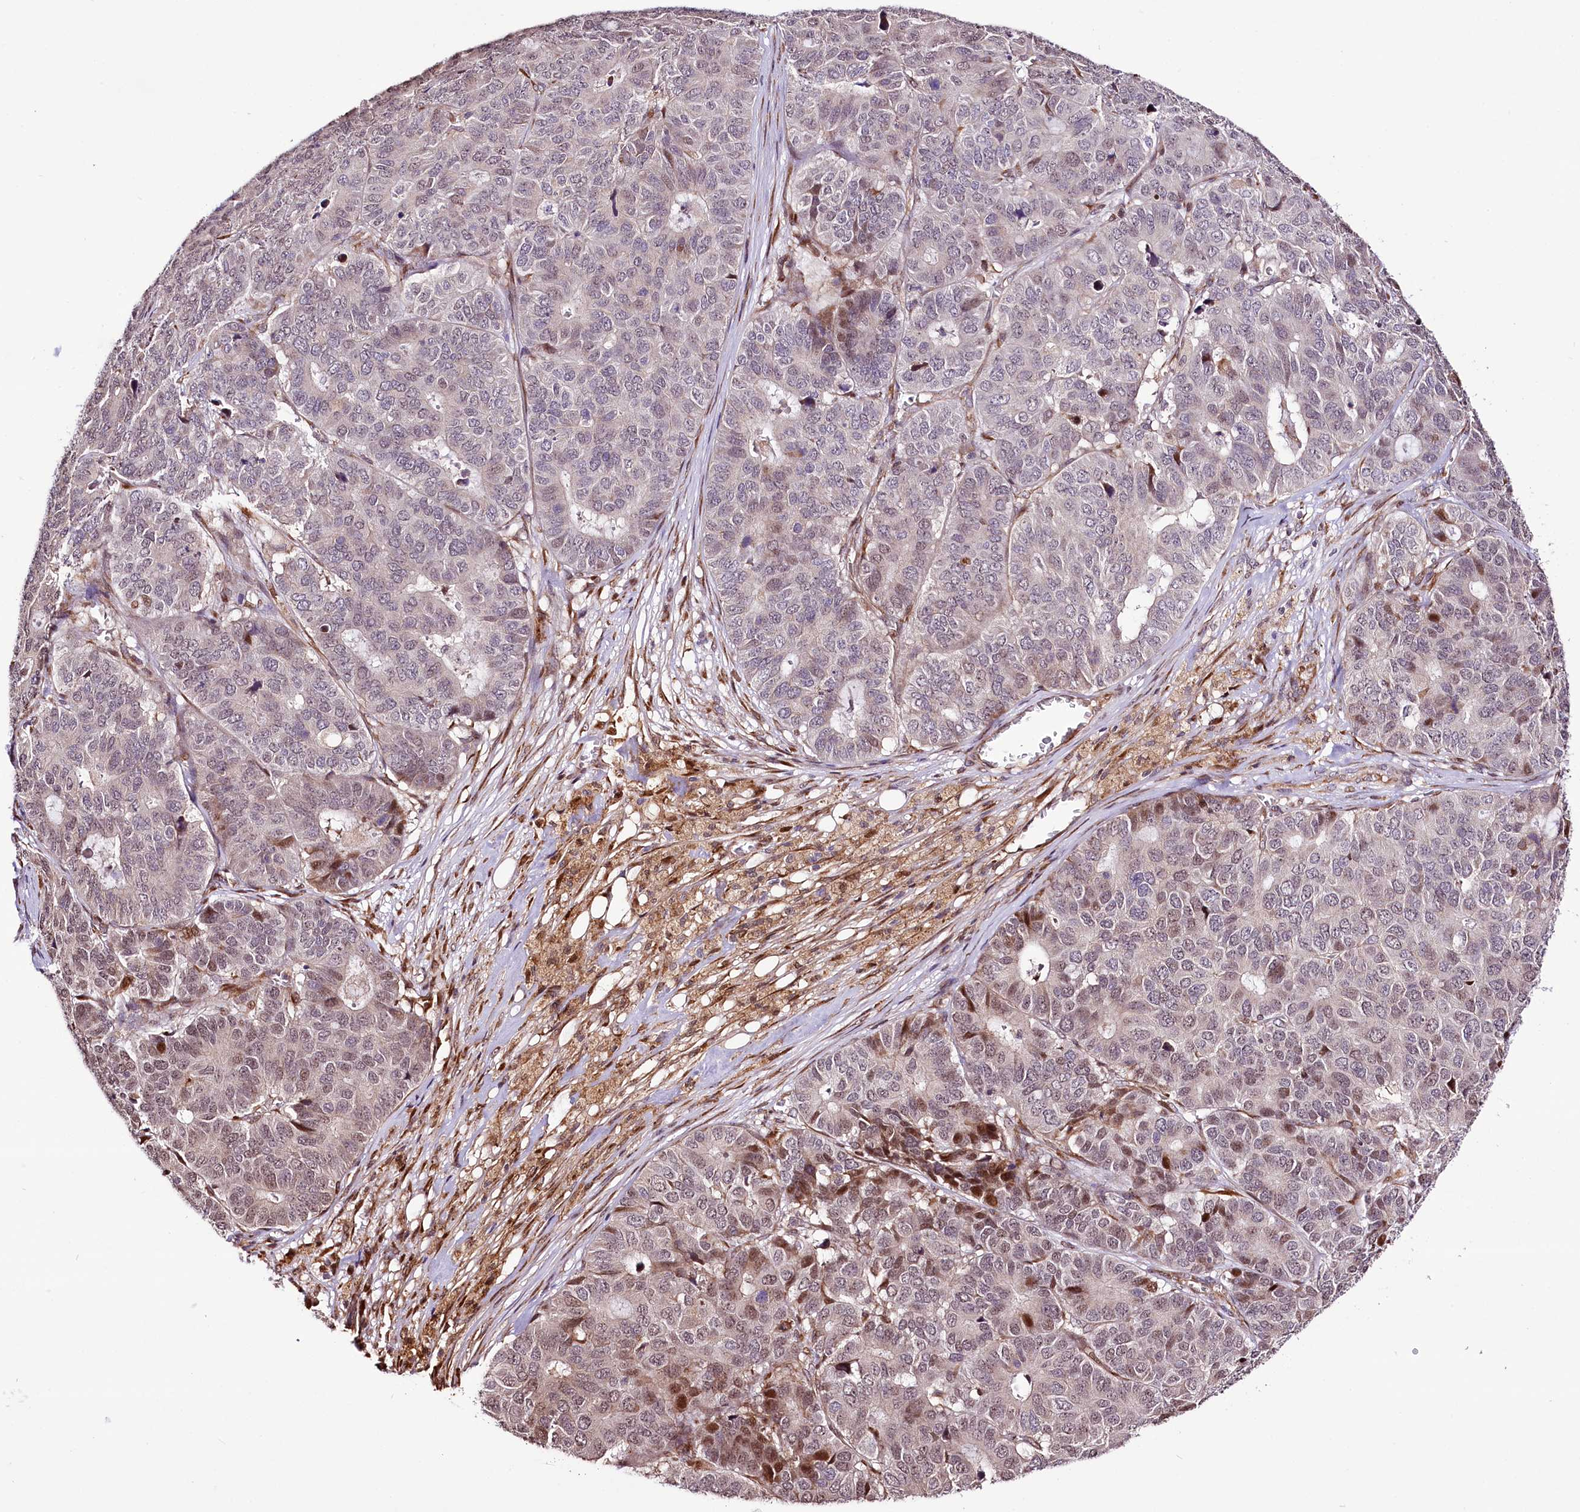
{"staining": {"intensity": "moderate", "quantity": "<25%", "location": "cytoplasmic/membranous,nuclear"}, "tissue": "pancreatic cancer", "cell_type": "Tumor cells", "image_type": "cancer", "snomed": [{"axis": "morphology", "description": "Adenocarcinoma, NOS"}, {"axis": "topography", "description": "Pancreas"}], "caption": "There is low levels of moderate cytoplasmic/membranous and nuclear staining in tumor cells of pancreatic adenocarcinoma, as demonstrated by immunohistochemical staining (brown color).", "gene": "CUTC", "patient": {"sex": "male", "age": 50}}